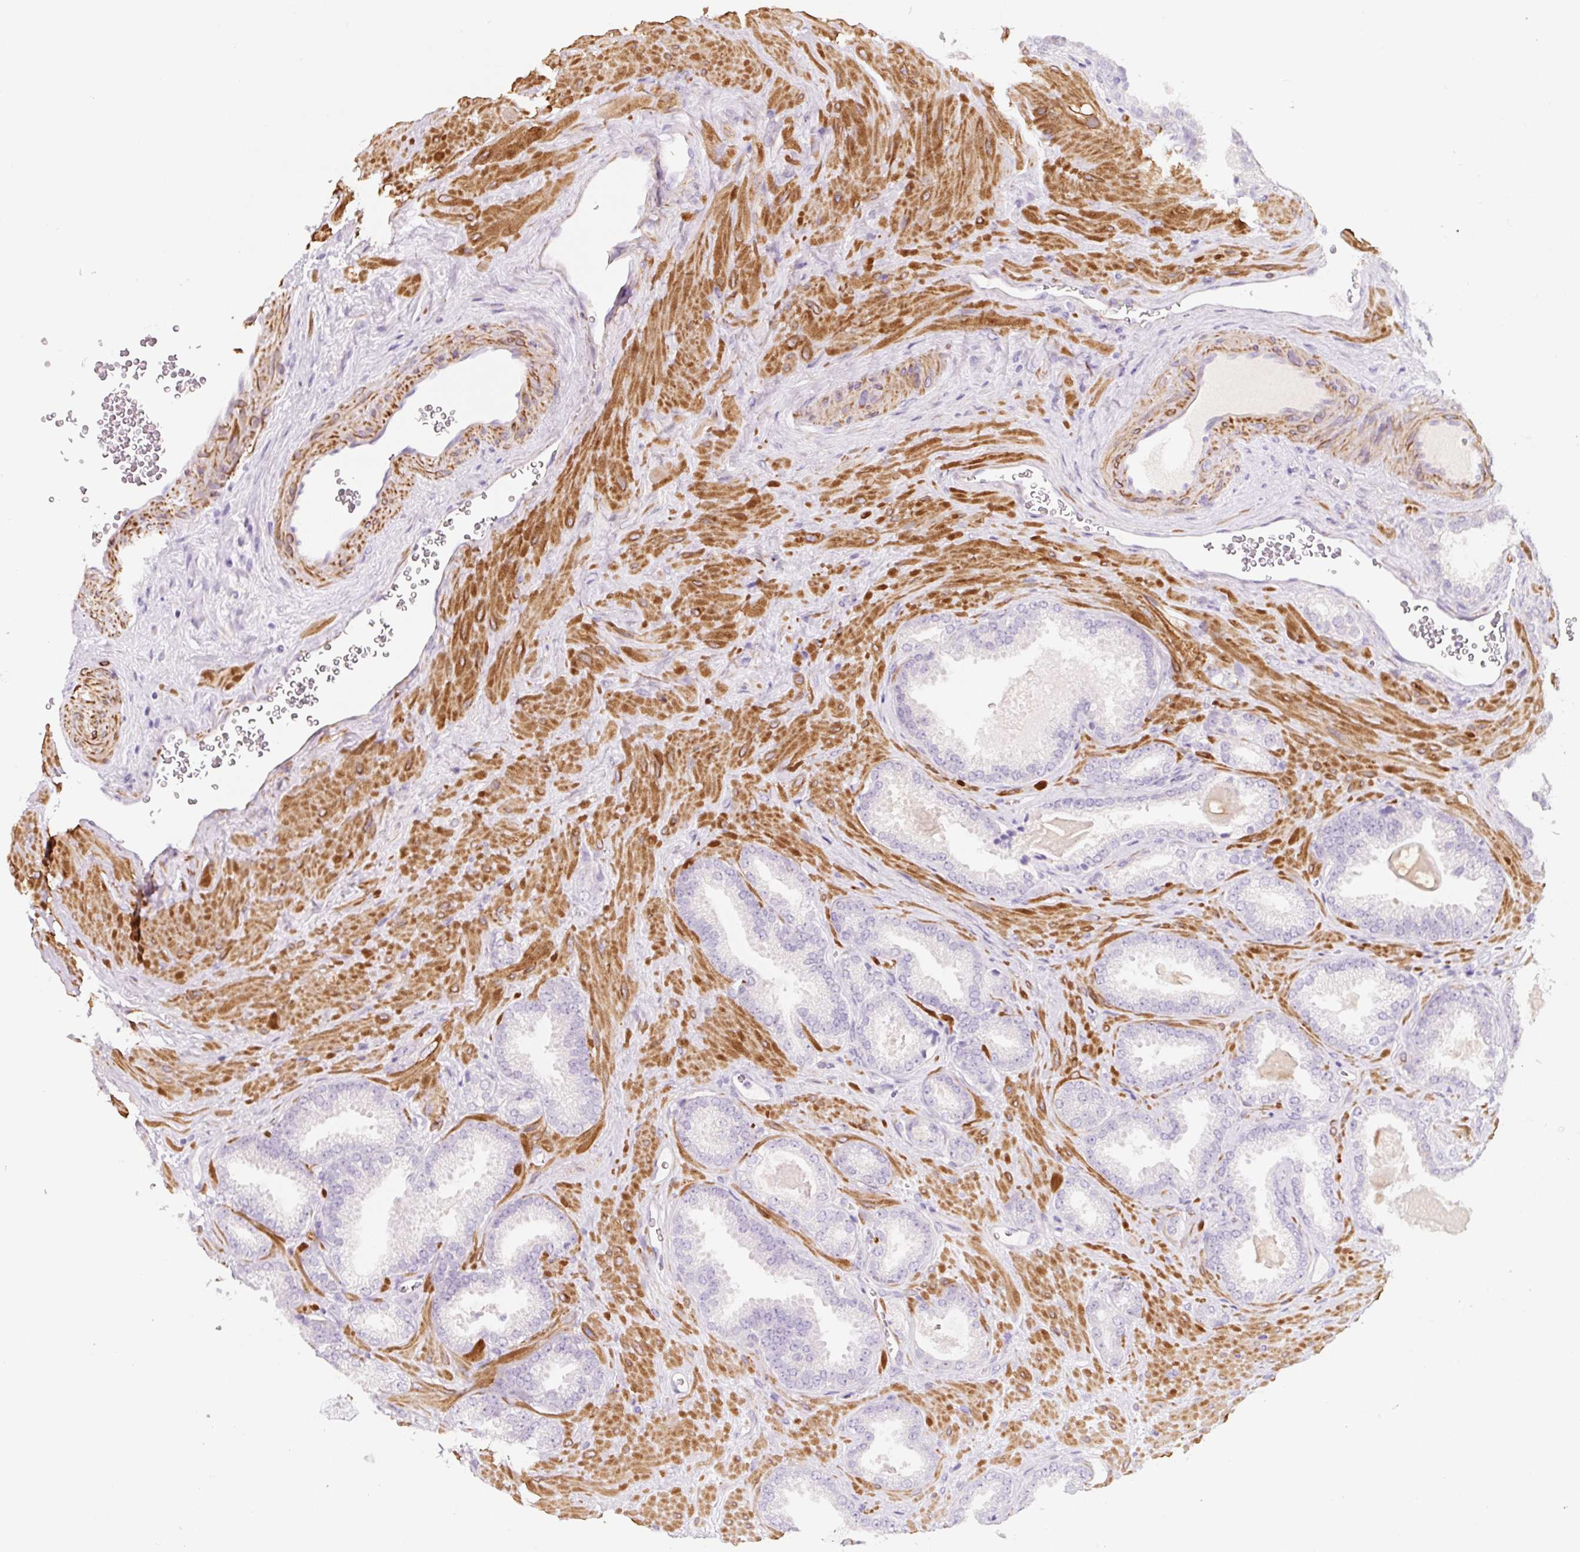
{"staining": {"intensity": "negative", "quantity": "none", "location": "none"}, "tissue": "prostate cancer", "cell_type": "Tumor cells", "image_type": "cancer", "snomed": [{"axis": "morphology", "description": "Adenocarcinoma, Low grade"}, {"axis": "topography", "description": "Prostate"}], "caption": "This image is of prostate adenocarcinoma (low-grade) stained with IHC to label a protein in brown with the nuclei are counter-stained blue. There is no expression in tumor cells.", "gene": "CCL25", "patient": {"sex": "male", "age": 62}}